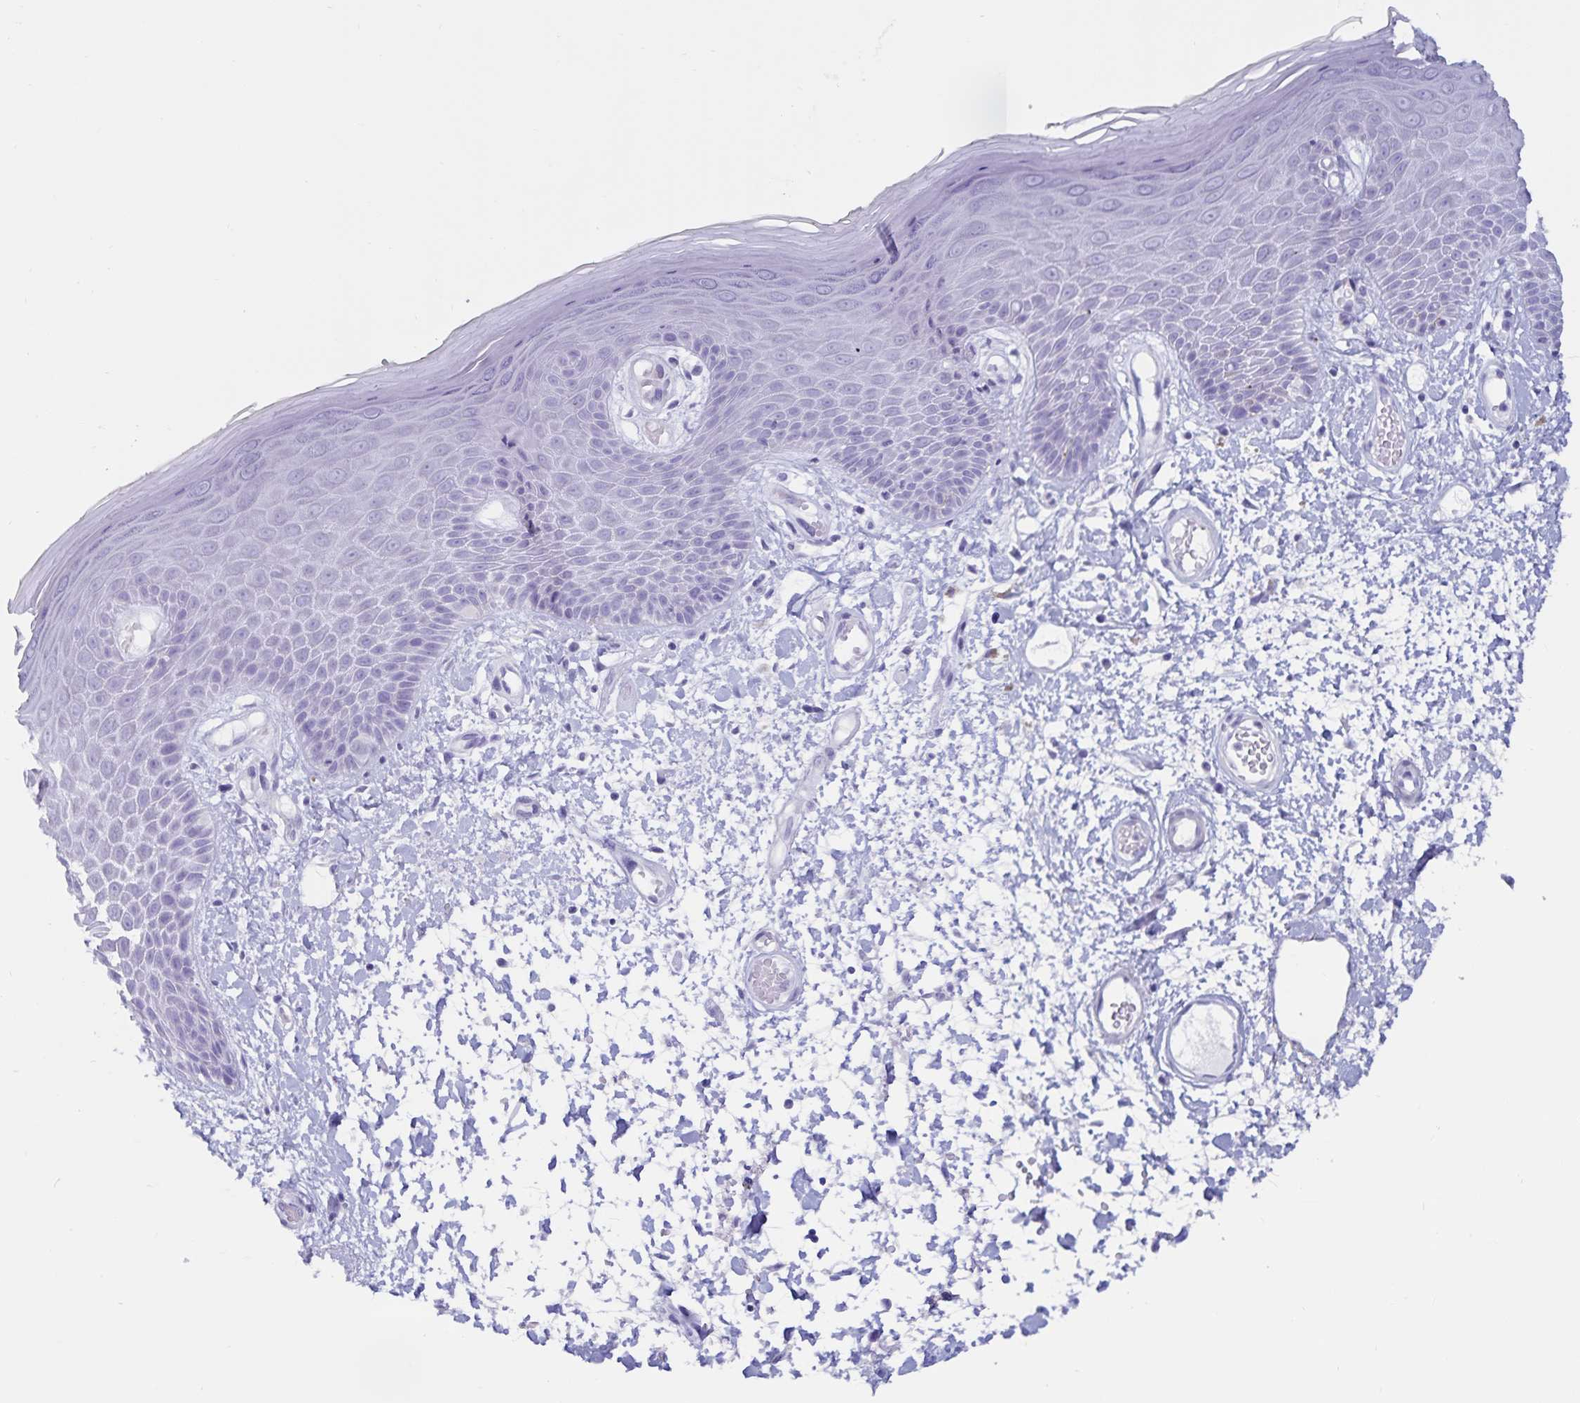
{"staining": {"intensity": "negative", "quantity": "none", "location": "none"}, "tissue": "skin", "cell_type": "Epidermal cells", "image_type": "normal", "snomed": [{"axis": "morphology", "description": "Normal tissue, NOS"}, {"axis": "topography", "description": "Anal"}, {"axis": "topography", "description": "Peripheral nerve tissue"}], "caption": "Immunohistochemistry of benign human skin demonstrates no positivity in epidermal cells. The staining was performed using DAB to visualize the protein expression in brown, while the nuclei were stained in blue with hematoxylin (Magnification: 20x).", "gene": "GPR137", "patient": {"sex": "male", "age": 78}}